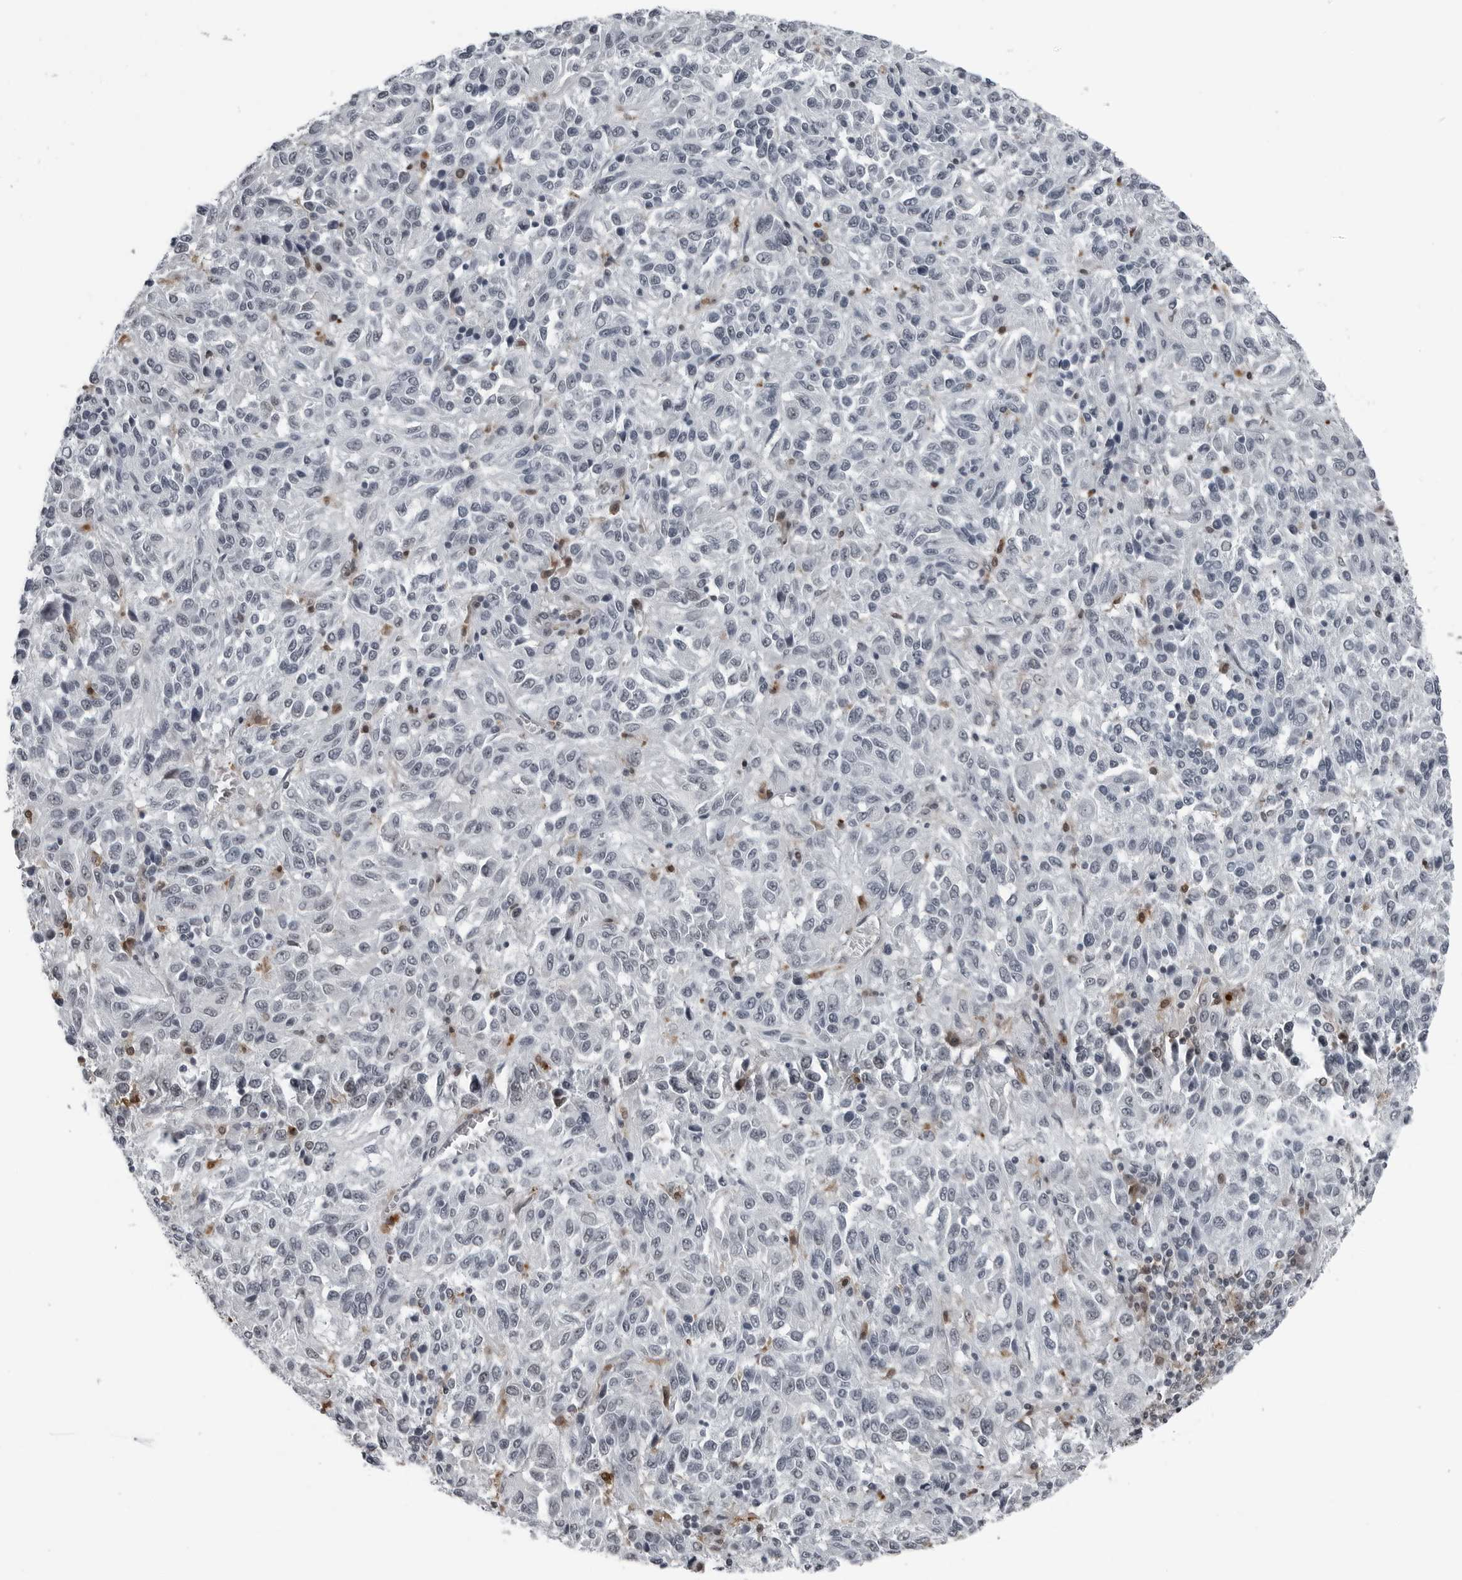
{"staining": {"intensity": "negative", "quantity": "none", "location": "none"}, "tissue": "melanoma", "cell_type": "Tumor cells", "image_type": "cancer", "snomed": [{"axis": "morphology", "description": "Malignant melanoma, Metastatic site"}, {"axis": "topography", "description": "Lung"}], "caption": "Protein analysis of malignant melanoma (metastatic site) displays no significant positivity in tumor cells.", "gene": "AKR1A1", "patient": {"sex": "male", "age": 64}}